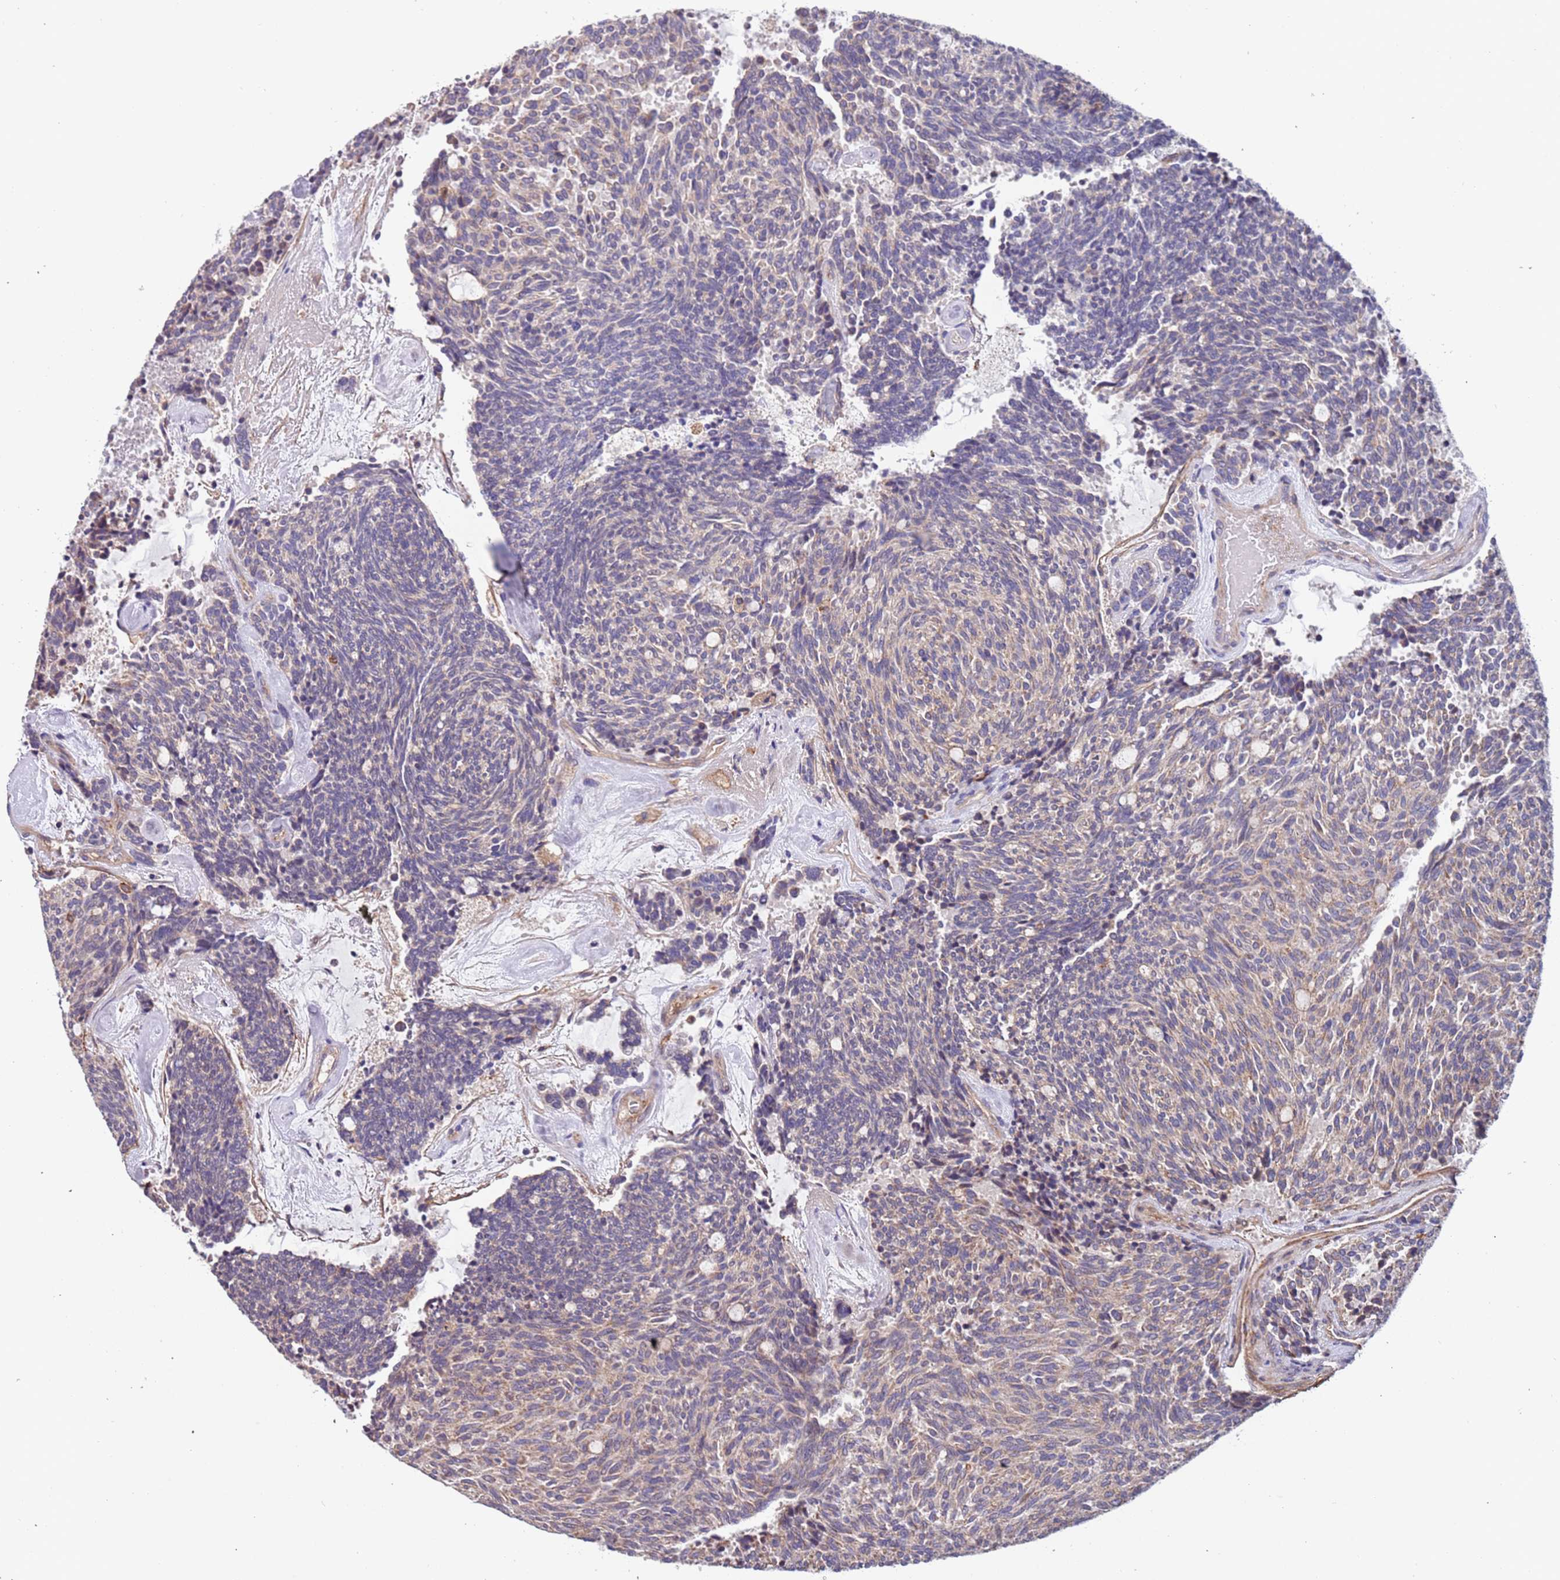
{"staining": {"intensity": "negative", "quantity": "none", "location": "none"}, "tissue": "carcinoid", "cell_type": "Tumor cells", "image_type": "cancer", "snomed": [{"axis": "morphology", "description": "Carcinoid, malignant, NOS"}, {"axis": "topography", "description": "Pancreas"}], "caption": "The micrograph exhibits no staining of tumor cells in carcinoid. (DAB (3,3'-diaminobenzidine) immunohistochemistry (IHC) with hematoxylin counter stain).", "gene": "SYT4", "patient": {"sex": "female", "age": 54}}